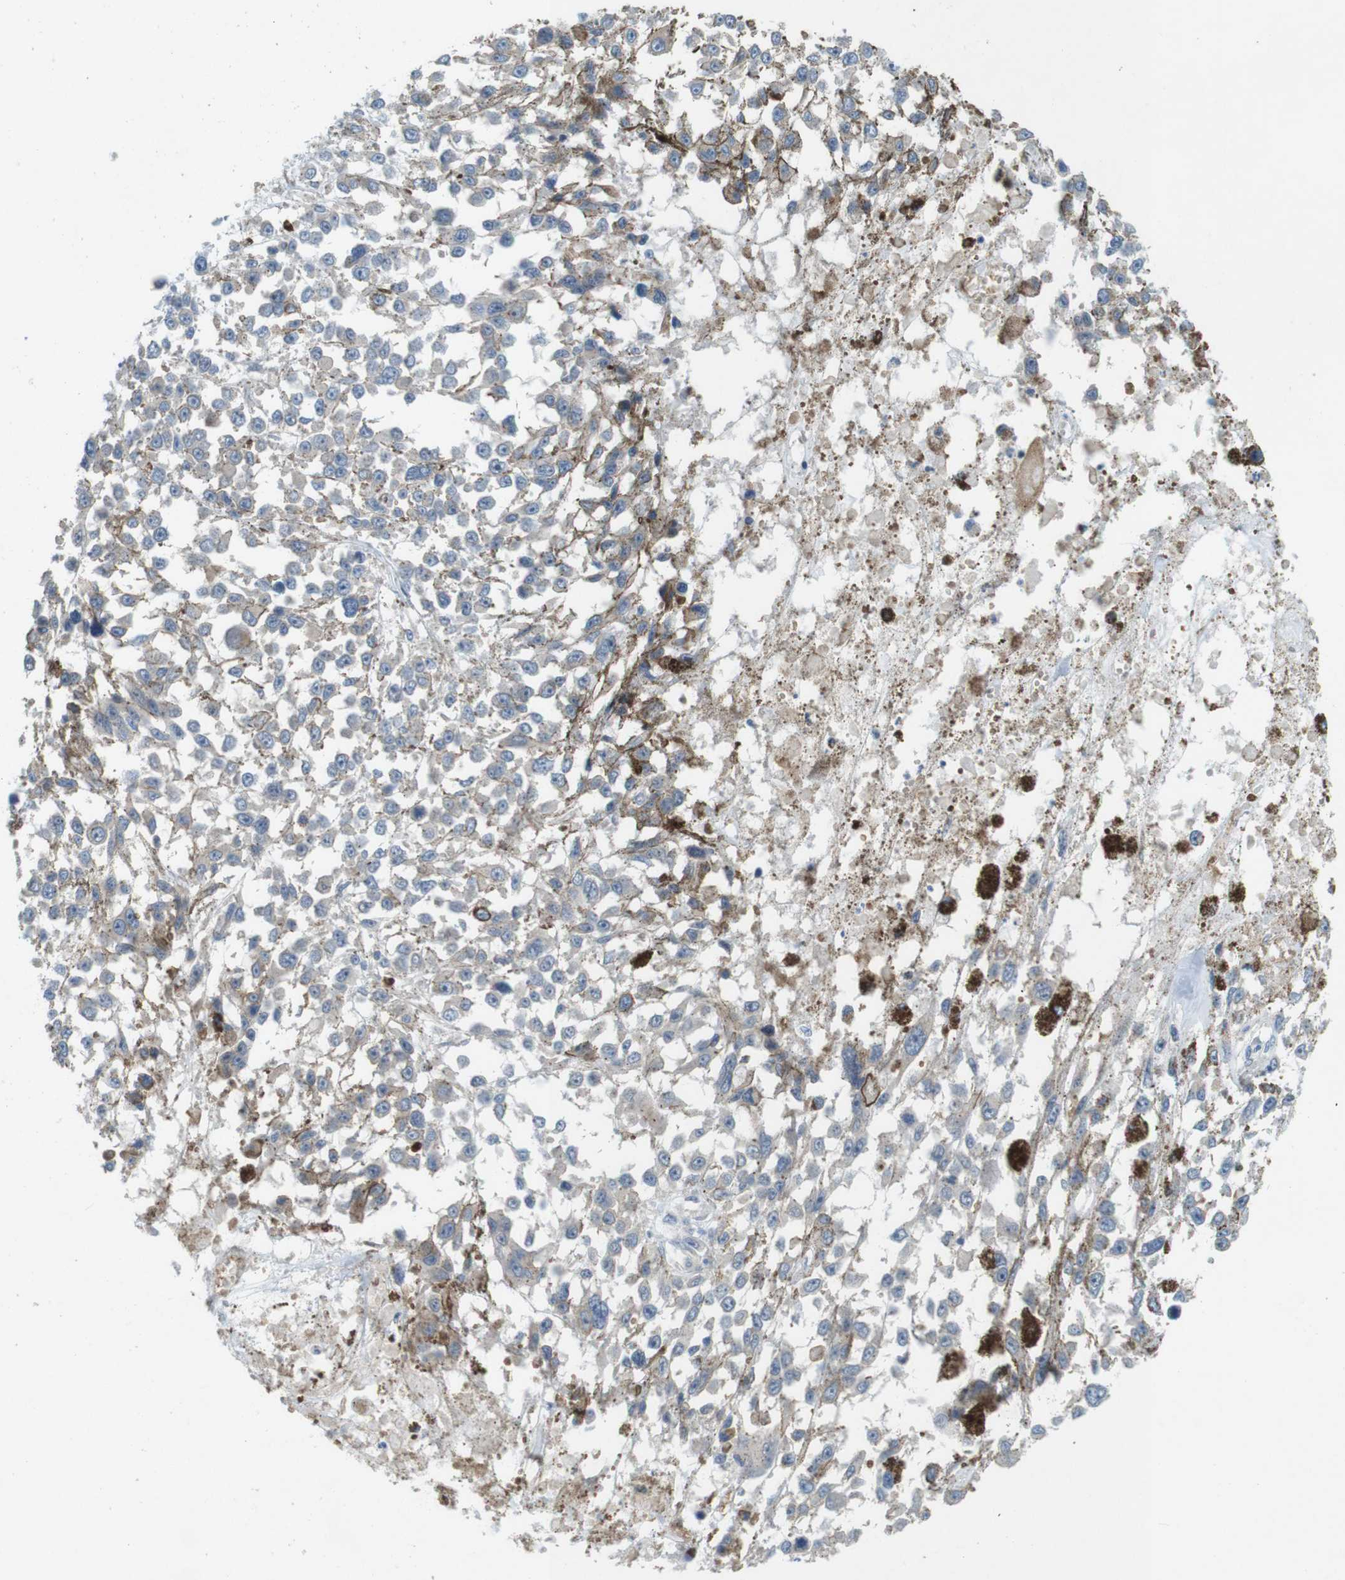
{"staining": {"intensity": "negative", "quantity": "none", "location": "none"}, "tissue": "melanoma", "cell_type": "Tumor cells", "image_type": "cancer", "snomed": [{"axis": "morphology", "description": "Malignant melanoma, Metastatic site"}, {"axis": "topography", "description": "Lymph node"}], "caption": "Immunohistochemistry of human melanoma shows no expression in tumor cells. (Immunohistochemistry, brightfield microscopy, high magnification).", "gene": "TYW1", "patient": {"sex": "male", "age": 59}}